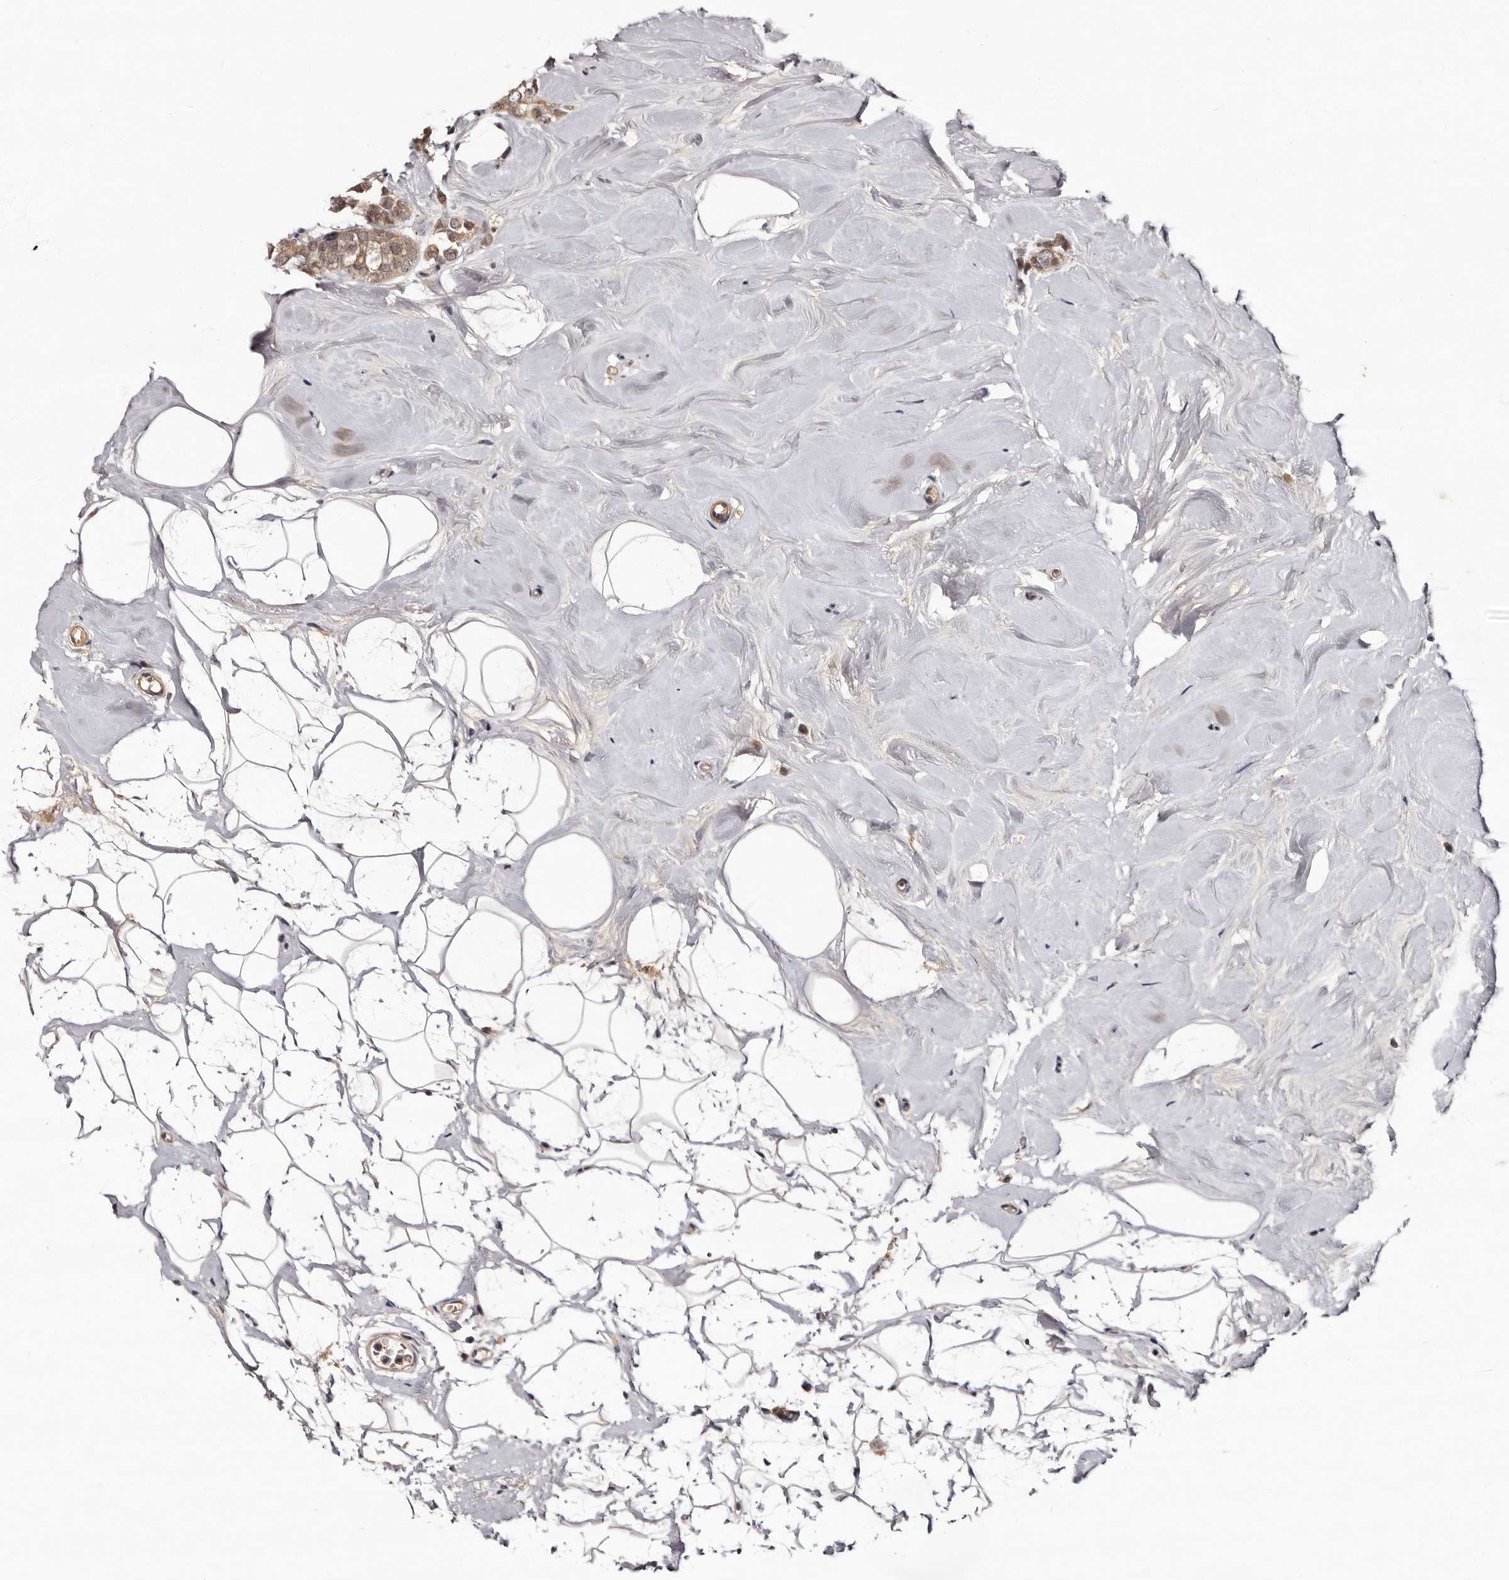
{"staining": {"intensity": "moderate", "quantity": ">75%", "location": "cytoplasmic/membranous"}, "tissue": "breast cancer", "cell_type": "Tumor cells", "image_type": "cancer", "snomed": [{"axis": "morphology", "description": "Lobular carcinoma"}, {"axis": "topography", "description": "Breast"}], "caption": "Brown immunohistochemical staining in human breast lobular carcinoma demonstrates moderate cytoplasmic/membranous staining in approximately >75% of tumor cells. (Stains: DAB in brown, nuclei in blue, Microscopy: brightfield microscopy at high magnification).", "gene": "LANCL2", "patient": {"sex": "female", "age": 47}}